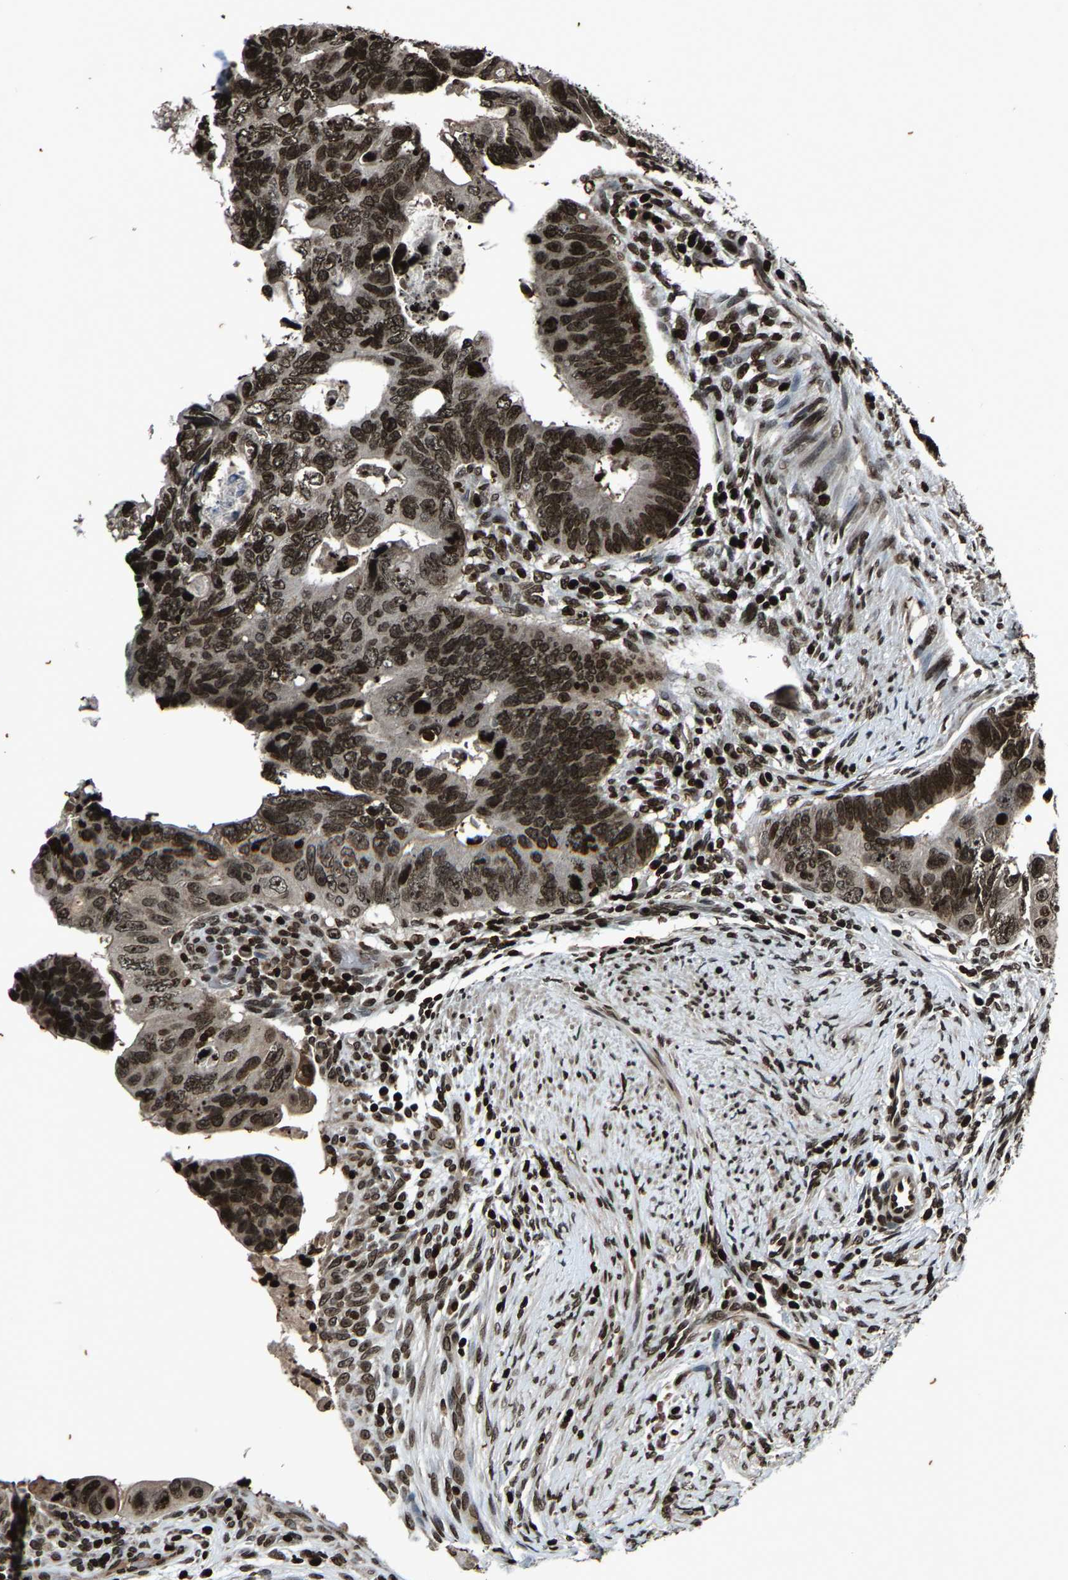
{"staining": {"intensity": "strong", "quantity": ">75%", "location": "nuclear"}, "tissue": "colorectal cancer", "cell_type": "Tumor cells", "image_type": "cancer", "snomed": [{"axis": "morphology", "description": "Adenocarcinoma, NOS"}, {"axis": "topography", "description": "Rectum"}], "caption": "Immunohistochemical staining of human colorectal cancer demonstrates high levels of strong nuclear expression in approximately >75% of tumor cells.", "gene": "H4C1", "patient": {"sex": "male", "age": 53}}